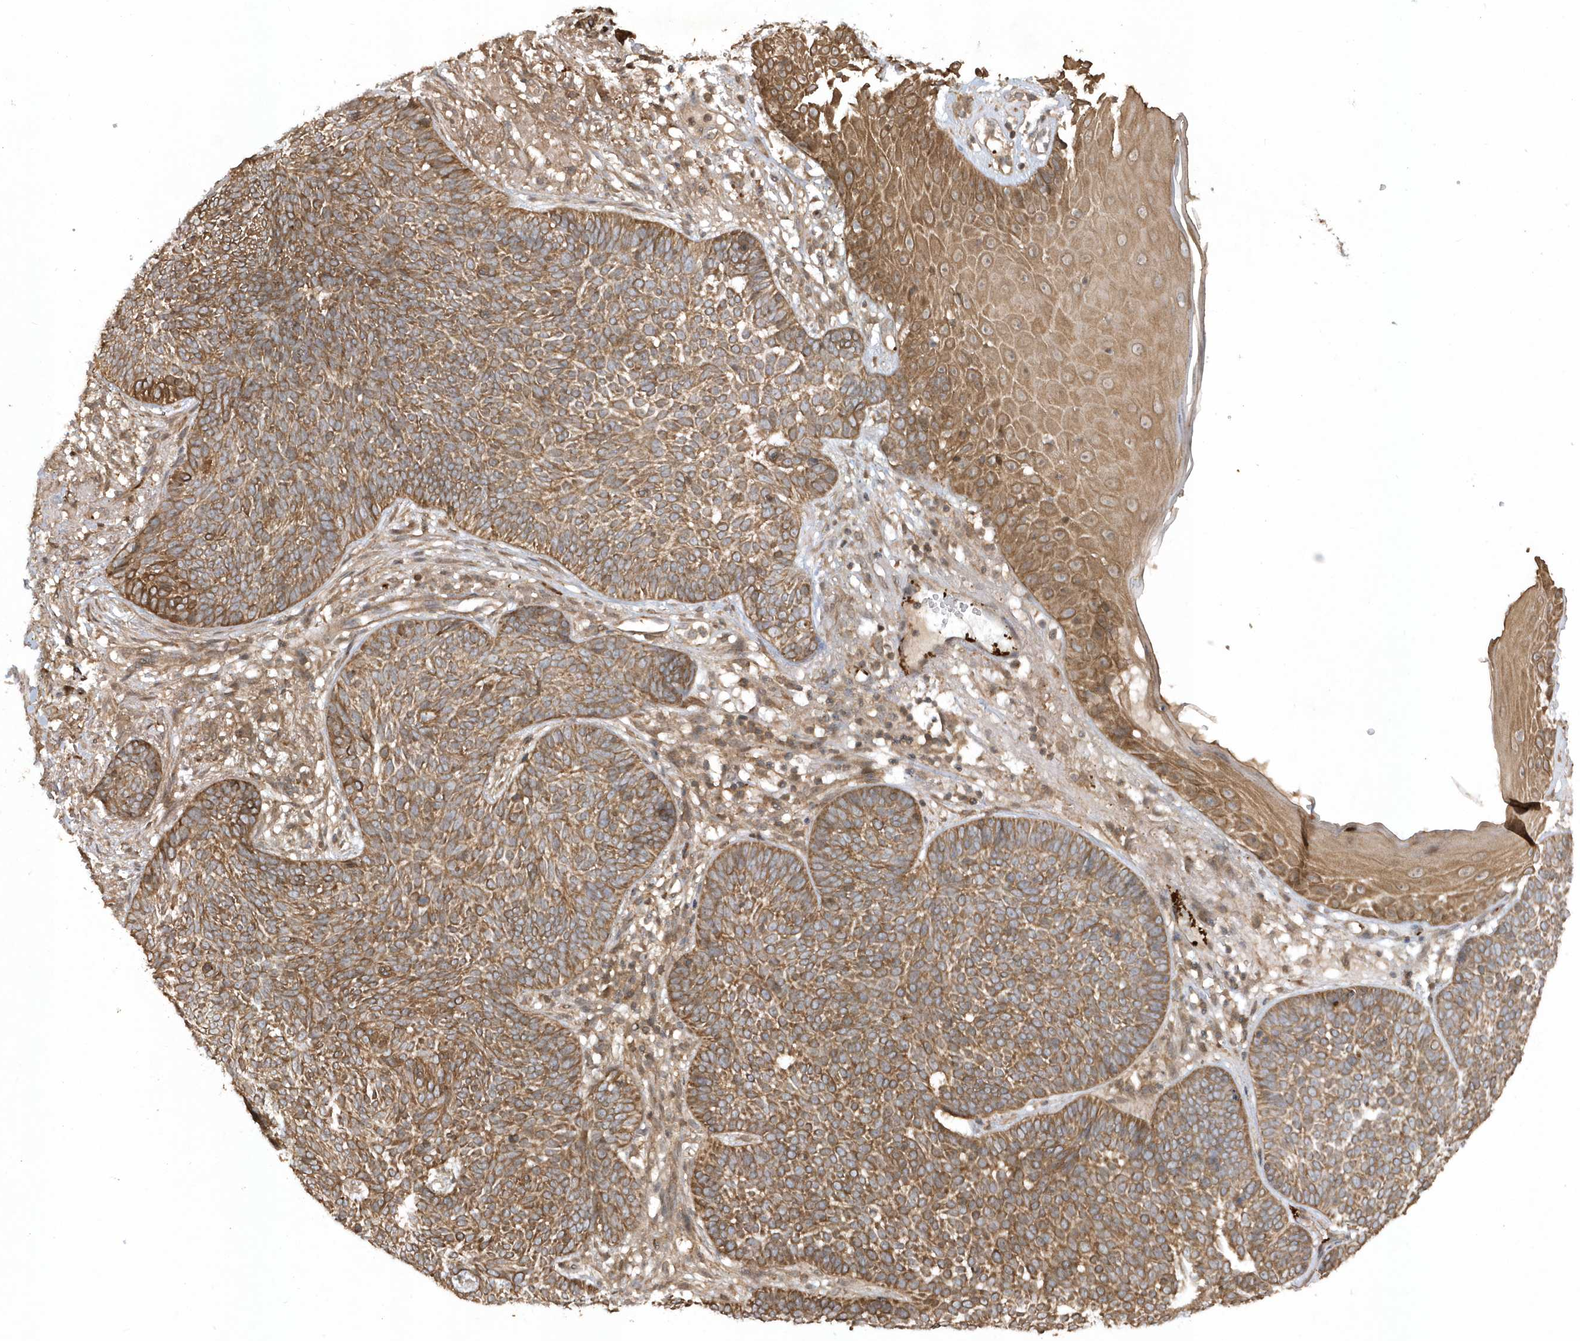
{"staining": {"intensity": "moderate", "quantity": ">75%", "location": "cytoplasmic/membranous"}, "tissue": "skin cancer", "cell_type": "Tumor cells", "image_type": "cancer", "snomed": [{"axis": "morphology", "description": "Normal tissue, NOS"}, {"axis": "morphology", "description": "Basal cell carcinoma"}, {"axis": "topography", "description": "Skin"}], "caption": "Immunohistochemistry of skin cancer reveals medium levels of moderate cytoplasmic/membranous staining in about >75% of tumor cells. The staining is performed using DAB (3,3'-diaminobenzidine) brown chromogen to label protein expression. The nuclei are counter-stained blue using hematoxylin.", "gene": "ACYP1", "patient": {"sex": "male", "age": 64}}